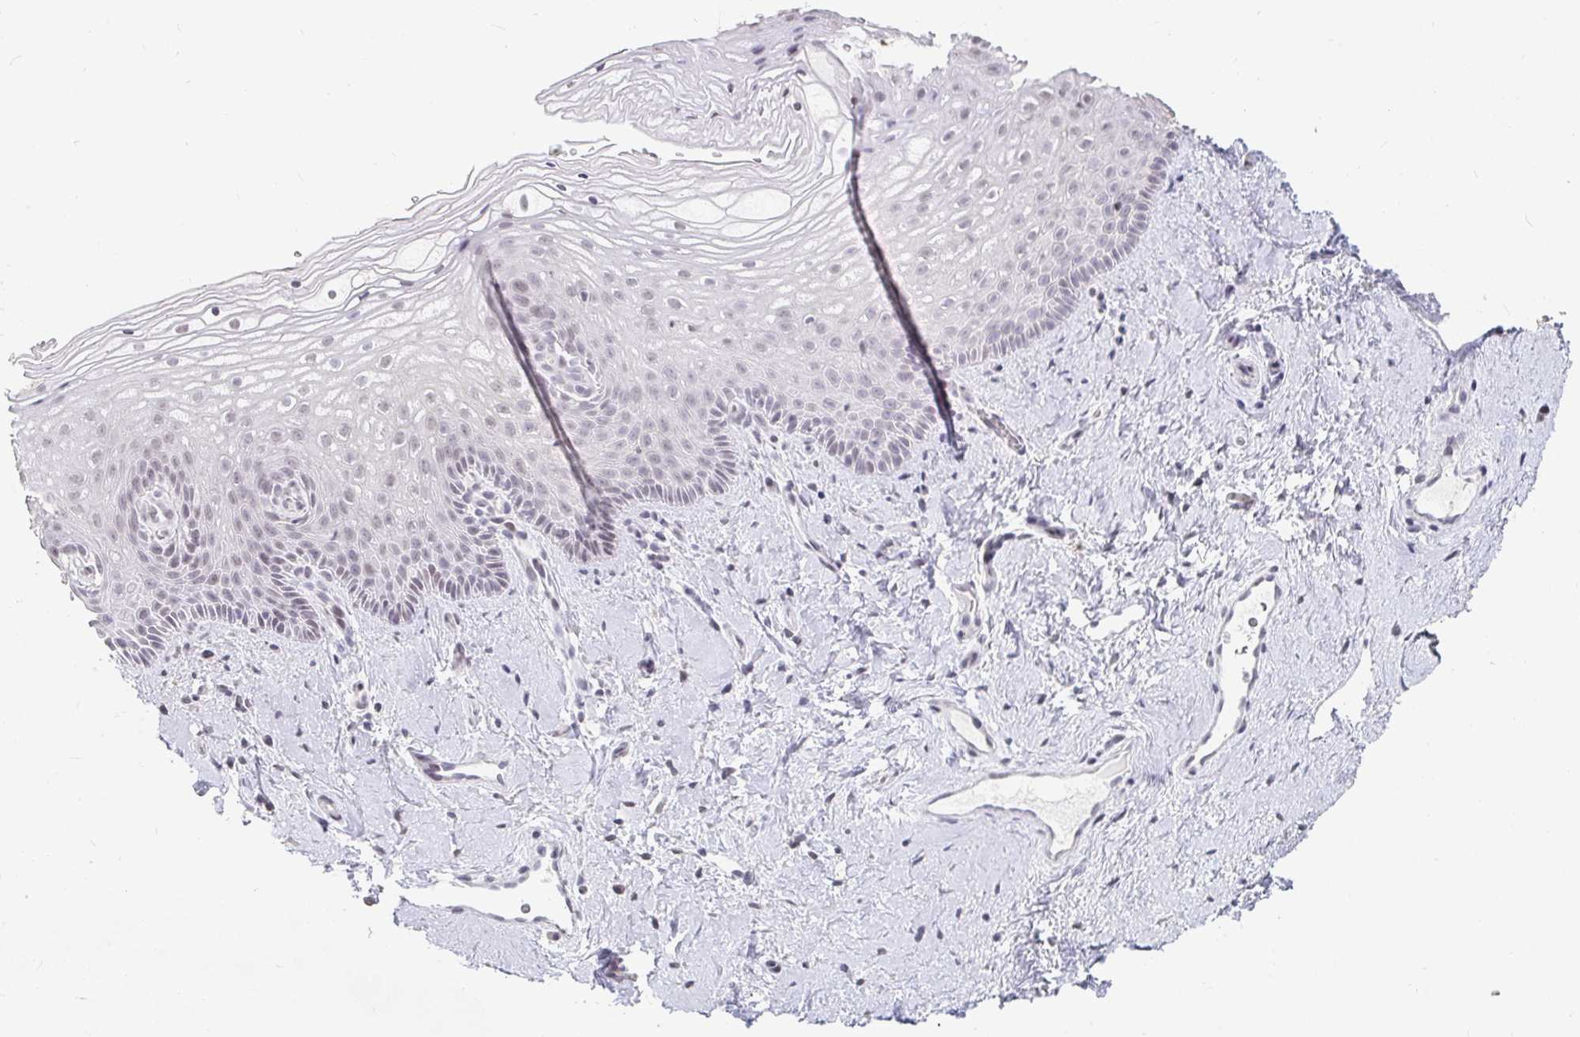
{"staining": {"intensity": "negative", "quantity": "none", "location": "none"}, "tissue": "vagina", "cell_type": "Squamous epithelial cells", "image_type": "normal", "snomed": [{"axis": "morphology", "description": "Normal tissue, NOS"}, {"axis": "topography", "description": "Vagina"}], "caption": "Immunohistochemistry of unremarkable vagina exhibits no expression in squamous epithelial cells.", "gene": "NME9", "patient": {"sex": "female", "age": 51}}